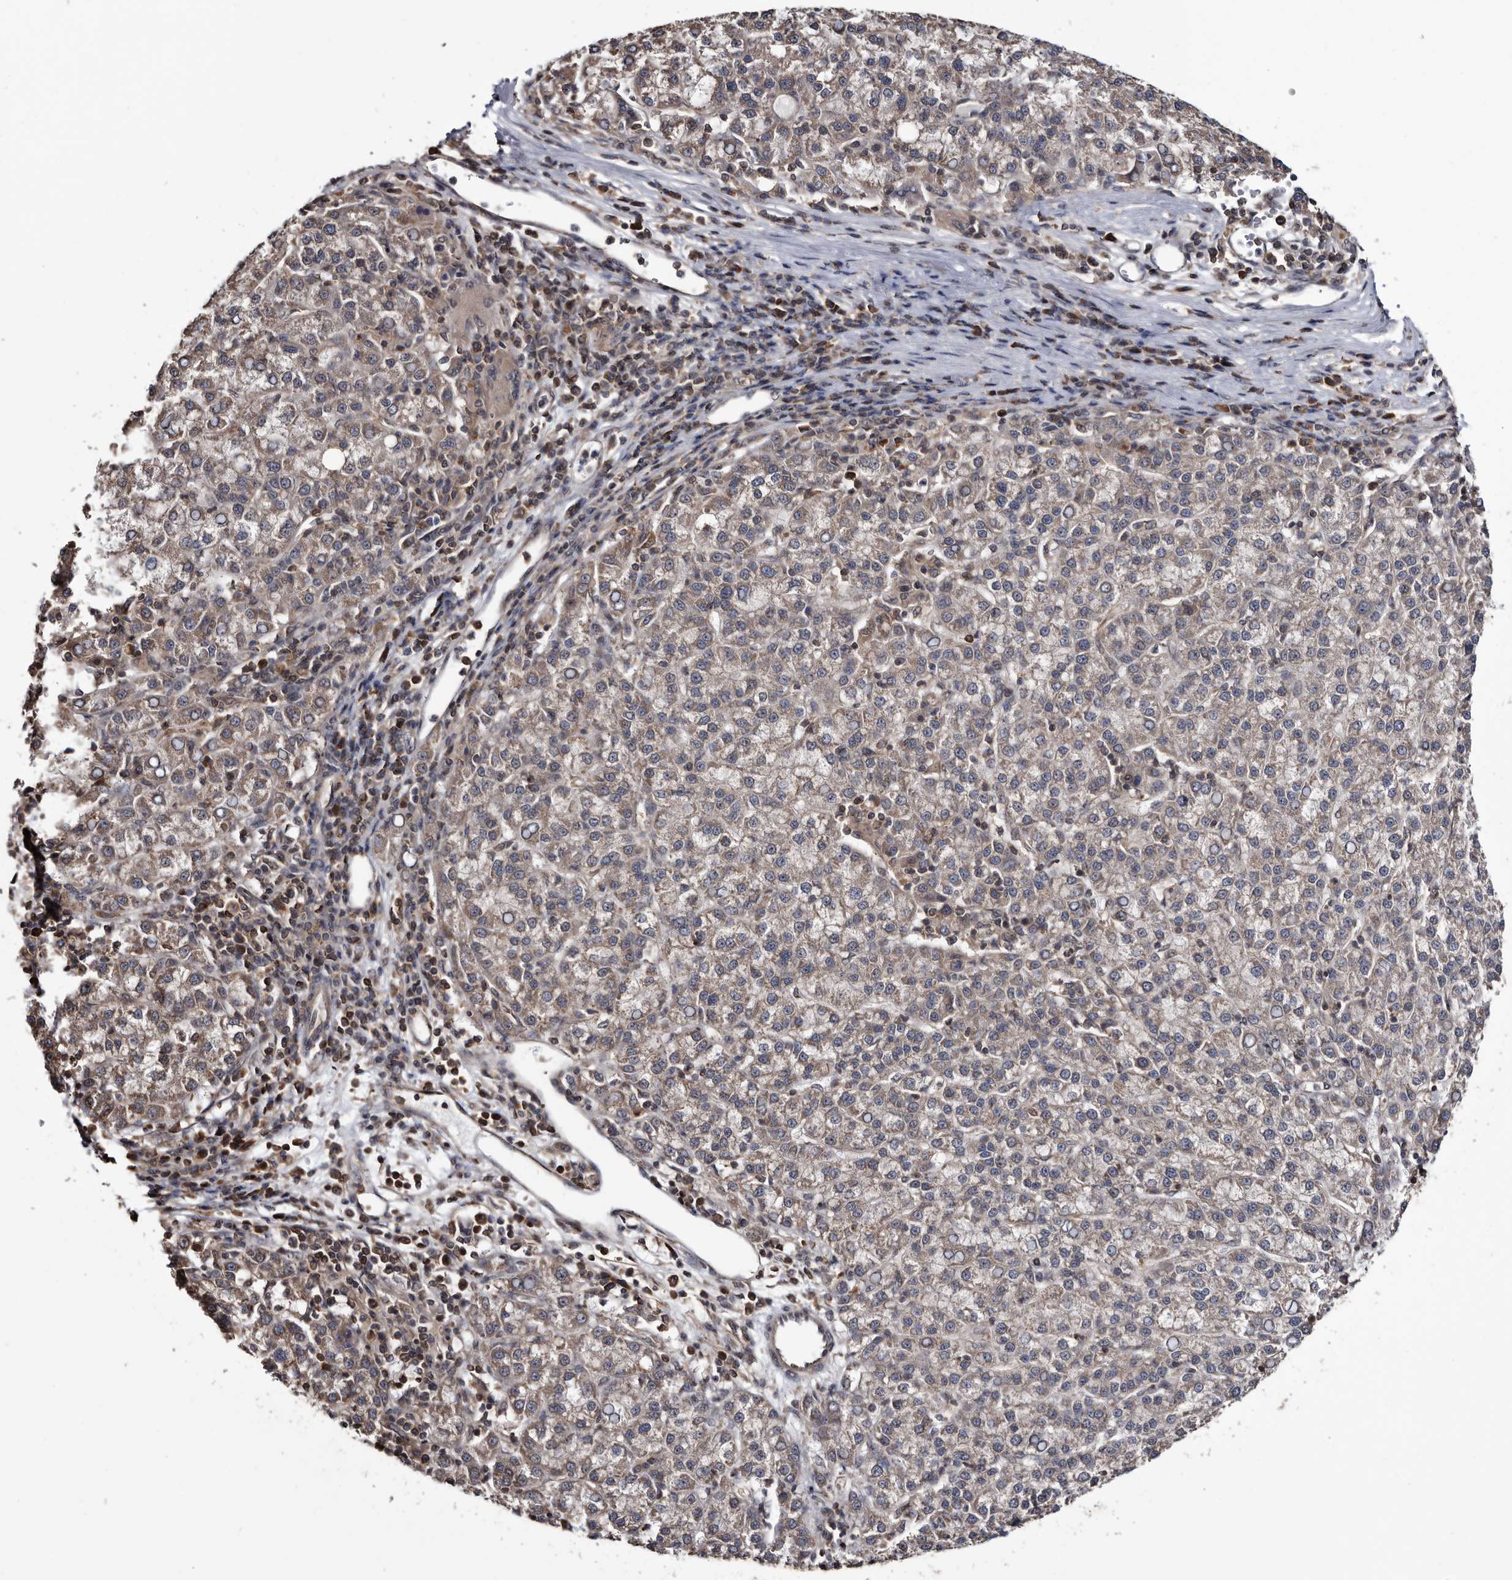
{"staining": {"intensity": "weak", "quantity": "25%-75%", "location": "cytoplasmic/membranous"}, "tissue": "liver cancer", "cell_type": "Tumor cells", "image_type": "cancer", "snomed": [{"axis": "morphology", "description": "Carcinoma, Hepatocellular, NOS"}, {"axis": "topography", "description": "Liver"}], "caption": "Immunohistochemical staining of human liver hepatocellular carcinoma reveals low levels of weak cytoplasmic/membranous staining in about 25%-75% of tumor cells.", "gene": "TTI2", "patient": {"sex": "female", "age": 58}}